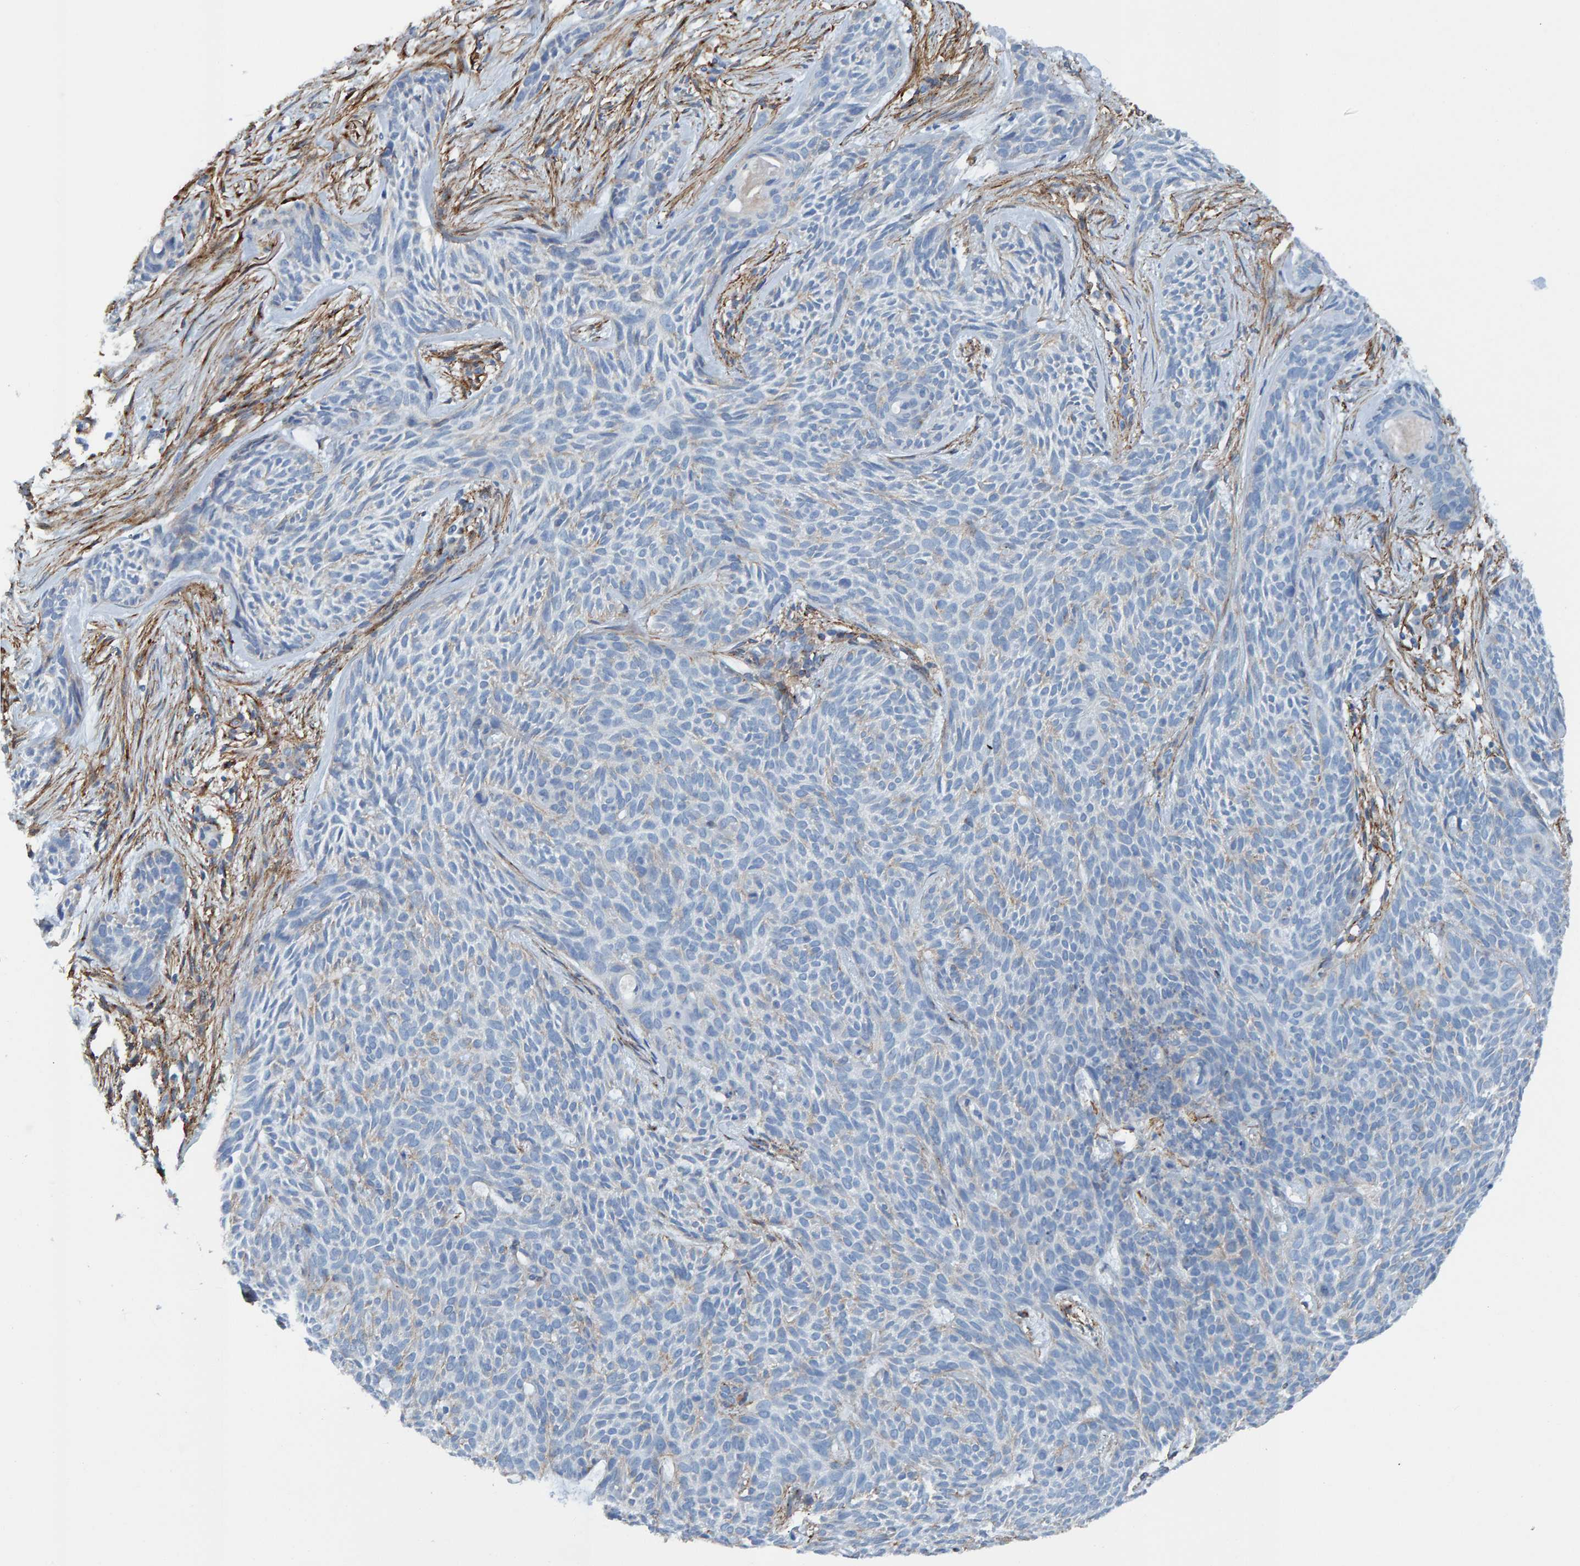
{"staining": {"intensity": "negative", "quantity": "none", "location": "none"}, "tissue": "skin cancer", "cell_type": "Tumor cells", "image_type": "cancer", "snomed": [{"axis": "morphology", "description": "Basal cell carcinoma"}, {"axis": "topography", "description": "Skin"}], "caption": "Immunohistochemical staining of human skin basal cell carcinoma shows no significant positivity in tumor cells.", "gene": "LRP1", "patient": {"sex": "female", "age": 59}}